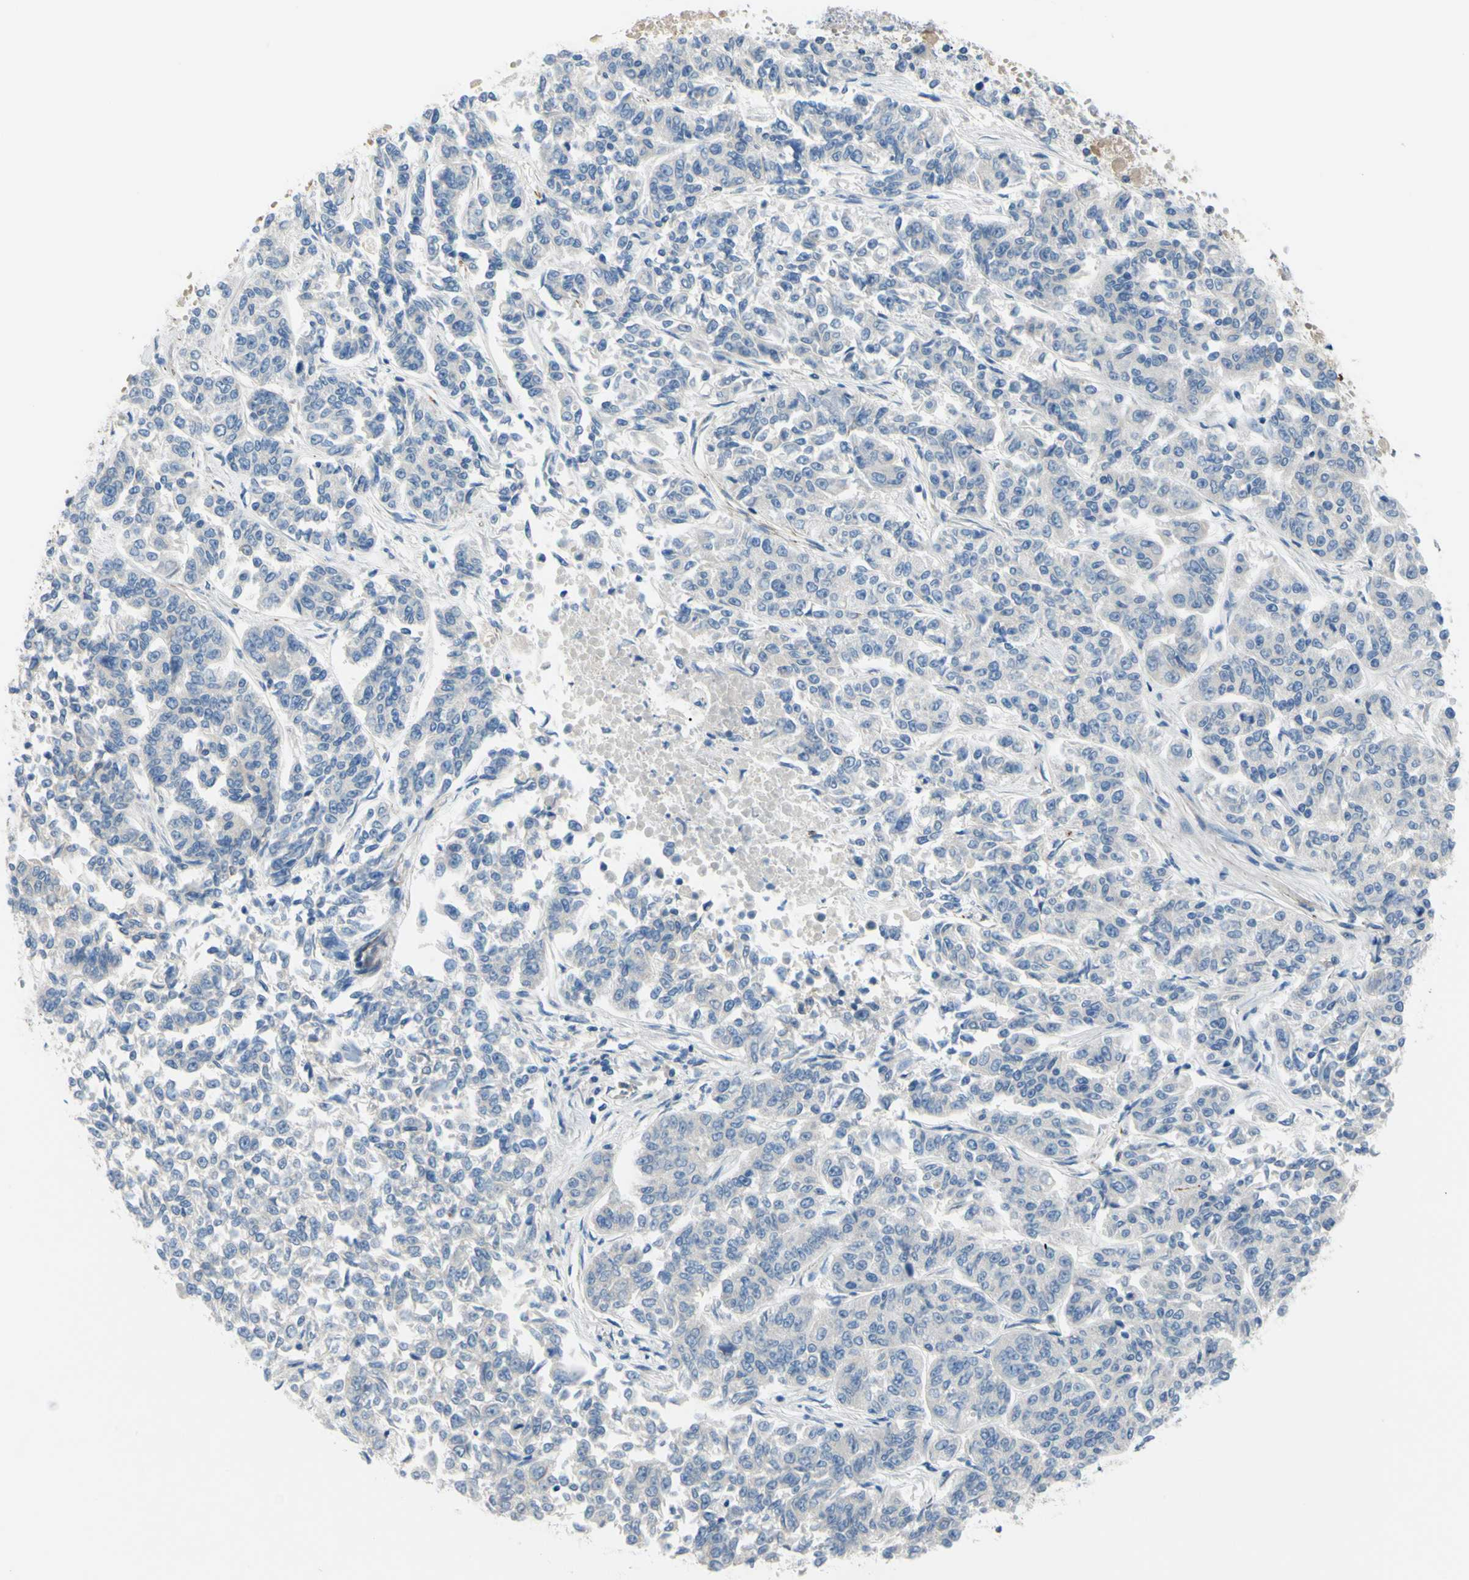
{"staining": {"intensity": "negative", "quantity": "none", "location": "none"}, "tissue": "lung cancer", "cell_type": "Tumor cells", "image_type": "cancer", "snomed": [{"axis": "morphology", "description": "Adenocarcinoma, NOS"}, {"axis": "topography", "description": "Lung"}], "caption": "IHC image of human adenocarcinoma (lung) stained for a protein (brown), which shows no staining in tumor cells.", "gene": "PRRG2", "patient": {"sex": "male", "age": 84}}